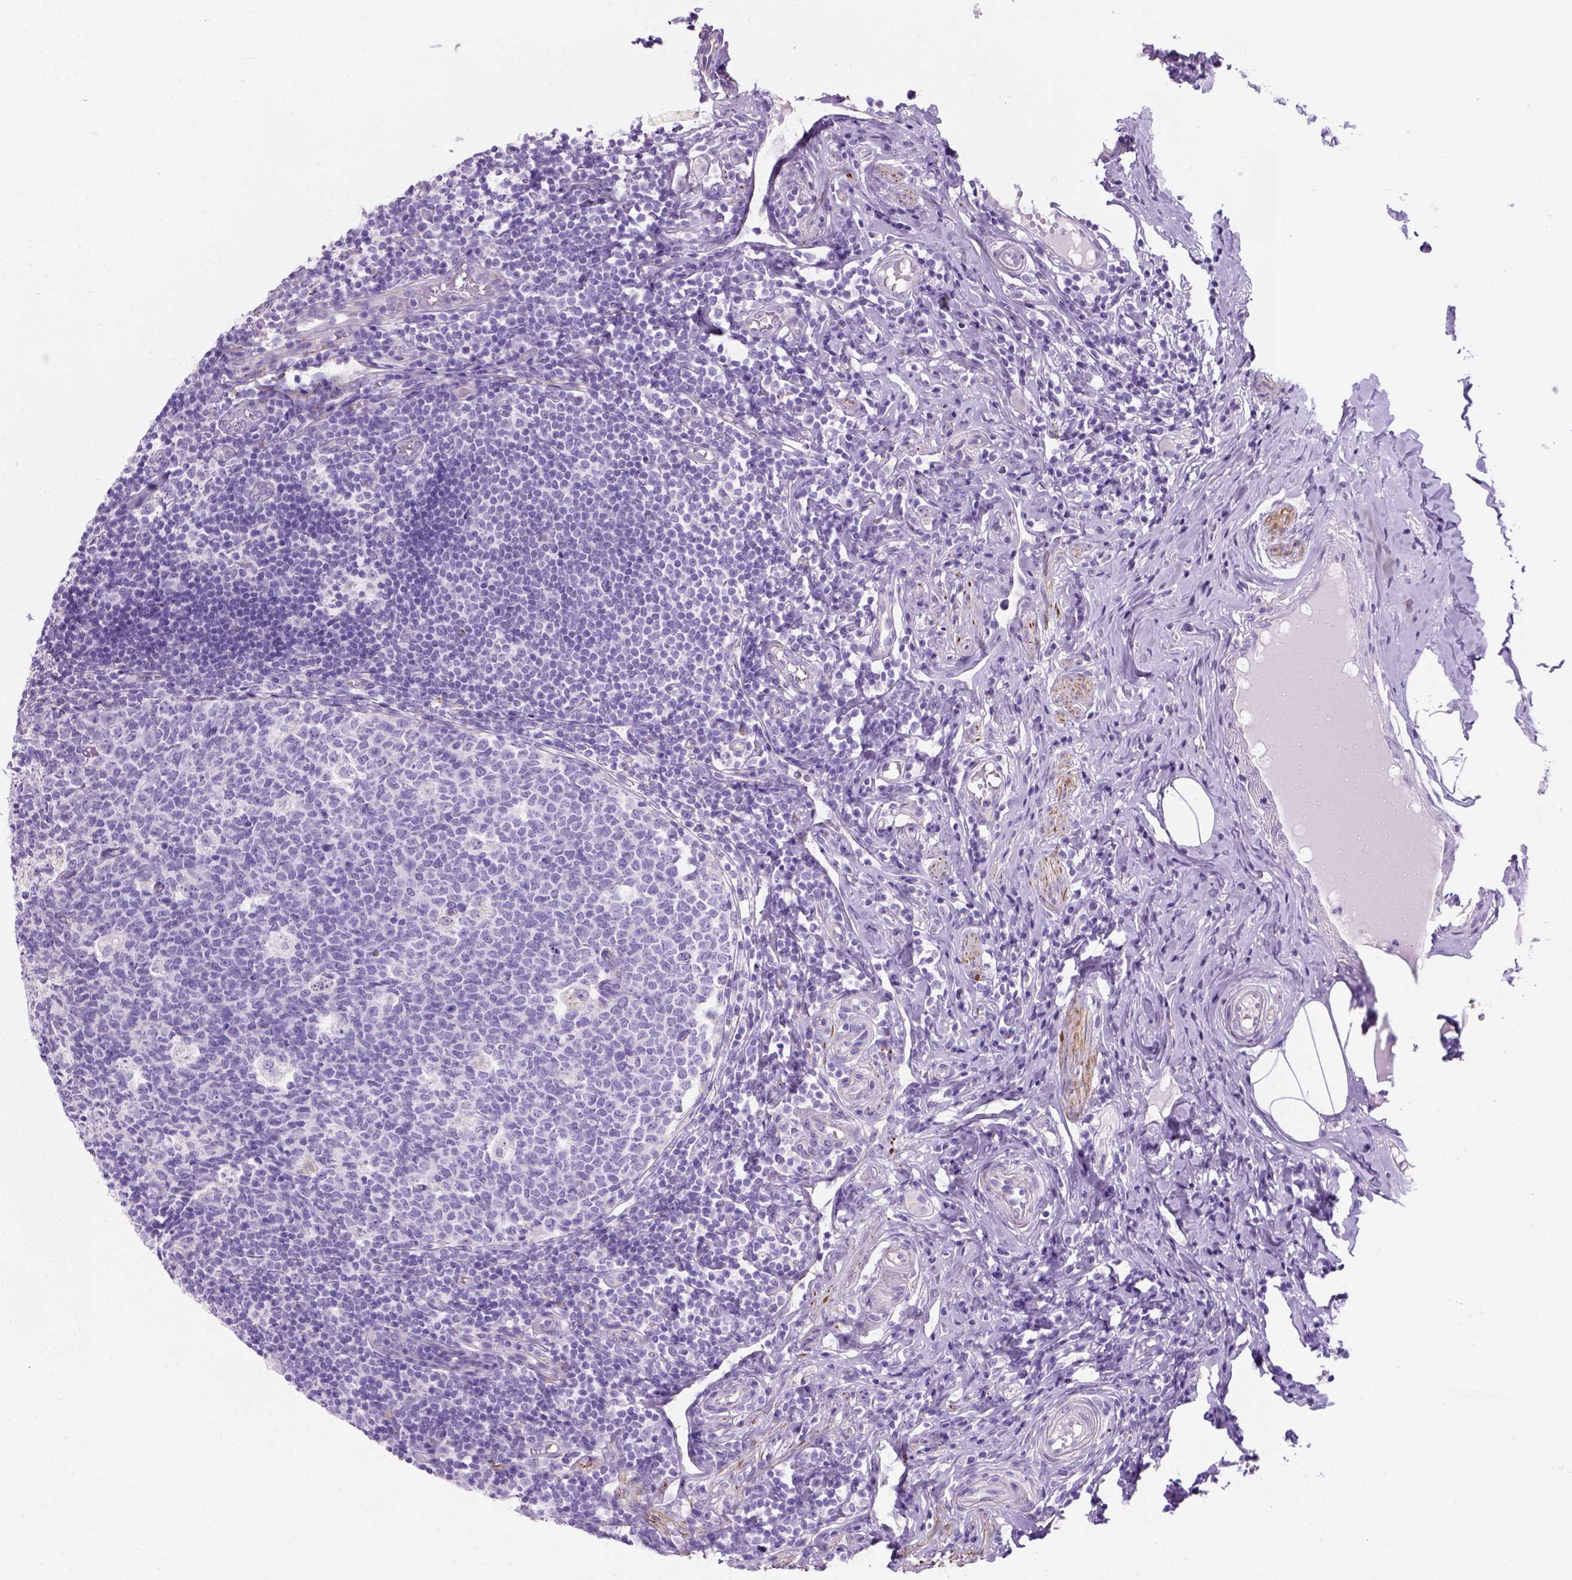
{"staining": {"intensity": "negative", "quantity": "none", "location": "none"}, "tissue": "appendix", "cell_type": "Glandular cells", "image_type": "normal", "snomed": [{"axis": "morphology", "description": "Normal tissue, NOS"}, {"axis": "topography", "description": "Appendix"}], "caption": "Immunohistochemistry (IHC) of unremarkable human appendix displays no expression in glandular cells.", "gene": "ARHGEF33", "patient": {"sex": "male", "age": 18}}